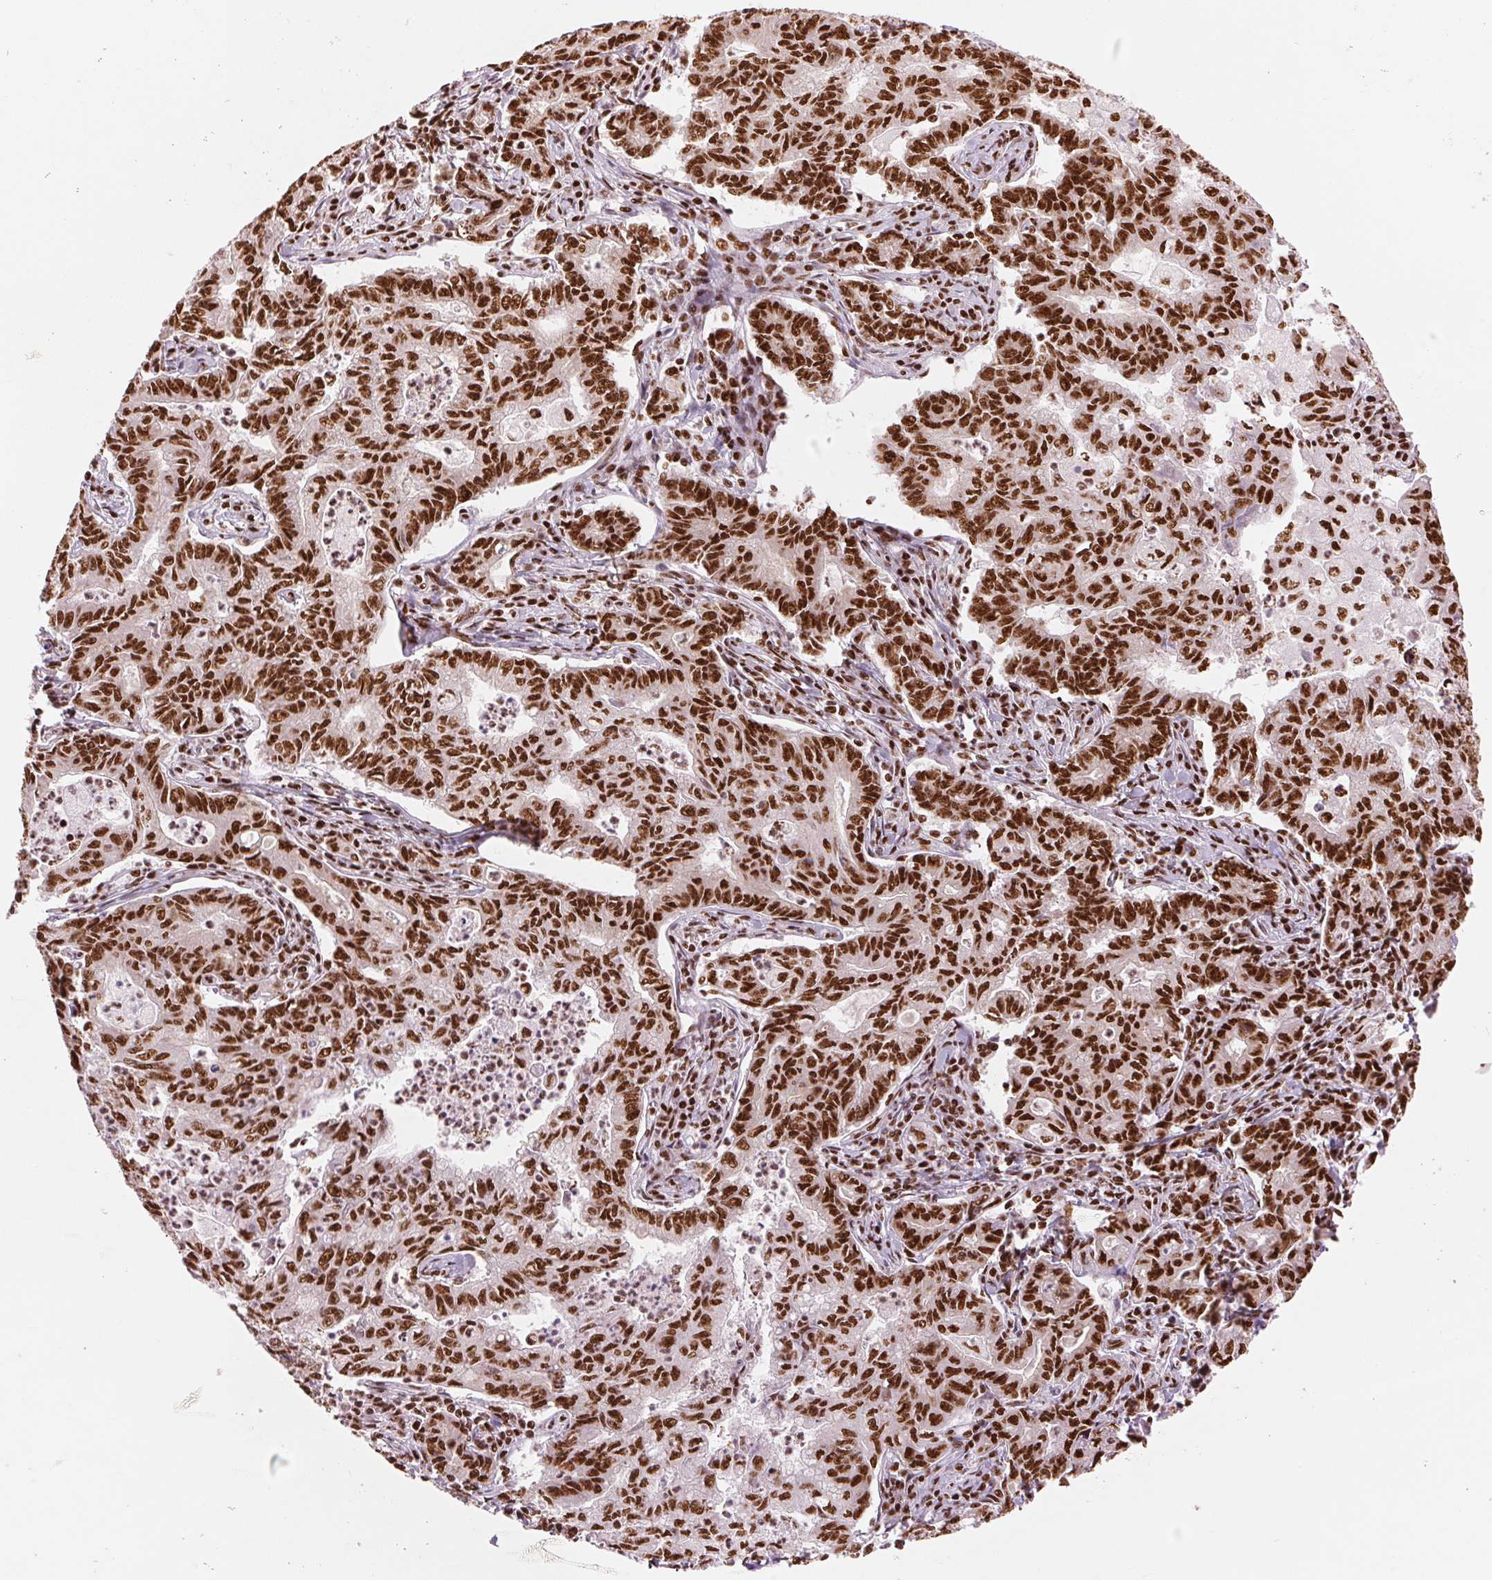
{"staining": {"intensity": "strong", "quantity": ">75%", "location": "nuclear"}, "tissue": "stomach cancer", "cell_type": "Tumor cells", "image_type": "cancer", "snomed": [{"axis": "morphology", "description": "Adenocarcinoma, NOS"}, {"axis": "topography", "description": "Stomach, upper"}], "caption": "Adenocarcinoma (stomach) tissue displays strong nuclear positivity in about >75% of tumor cells, visualized by immunohistochemistry.", "gene": "NXF1", "patient": {"sex": "female", "age": 79}}